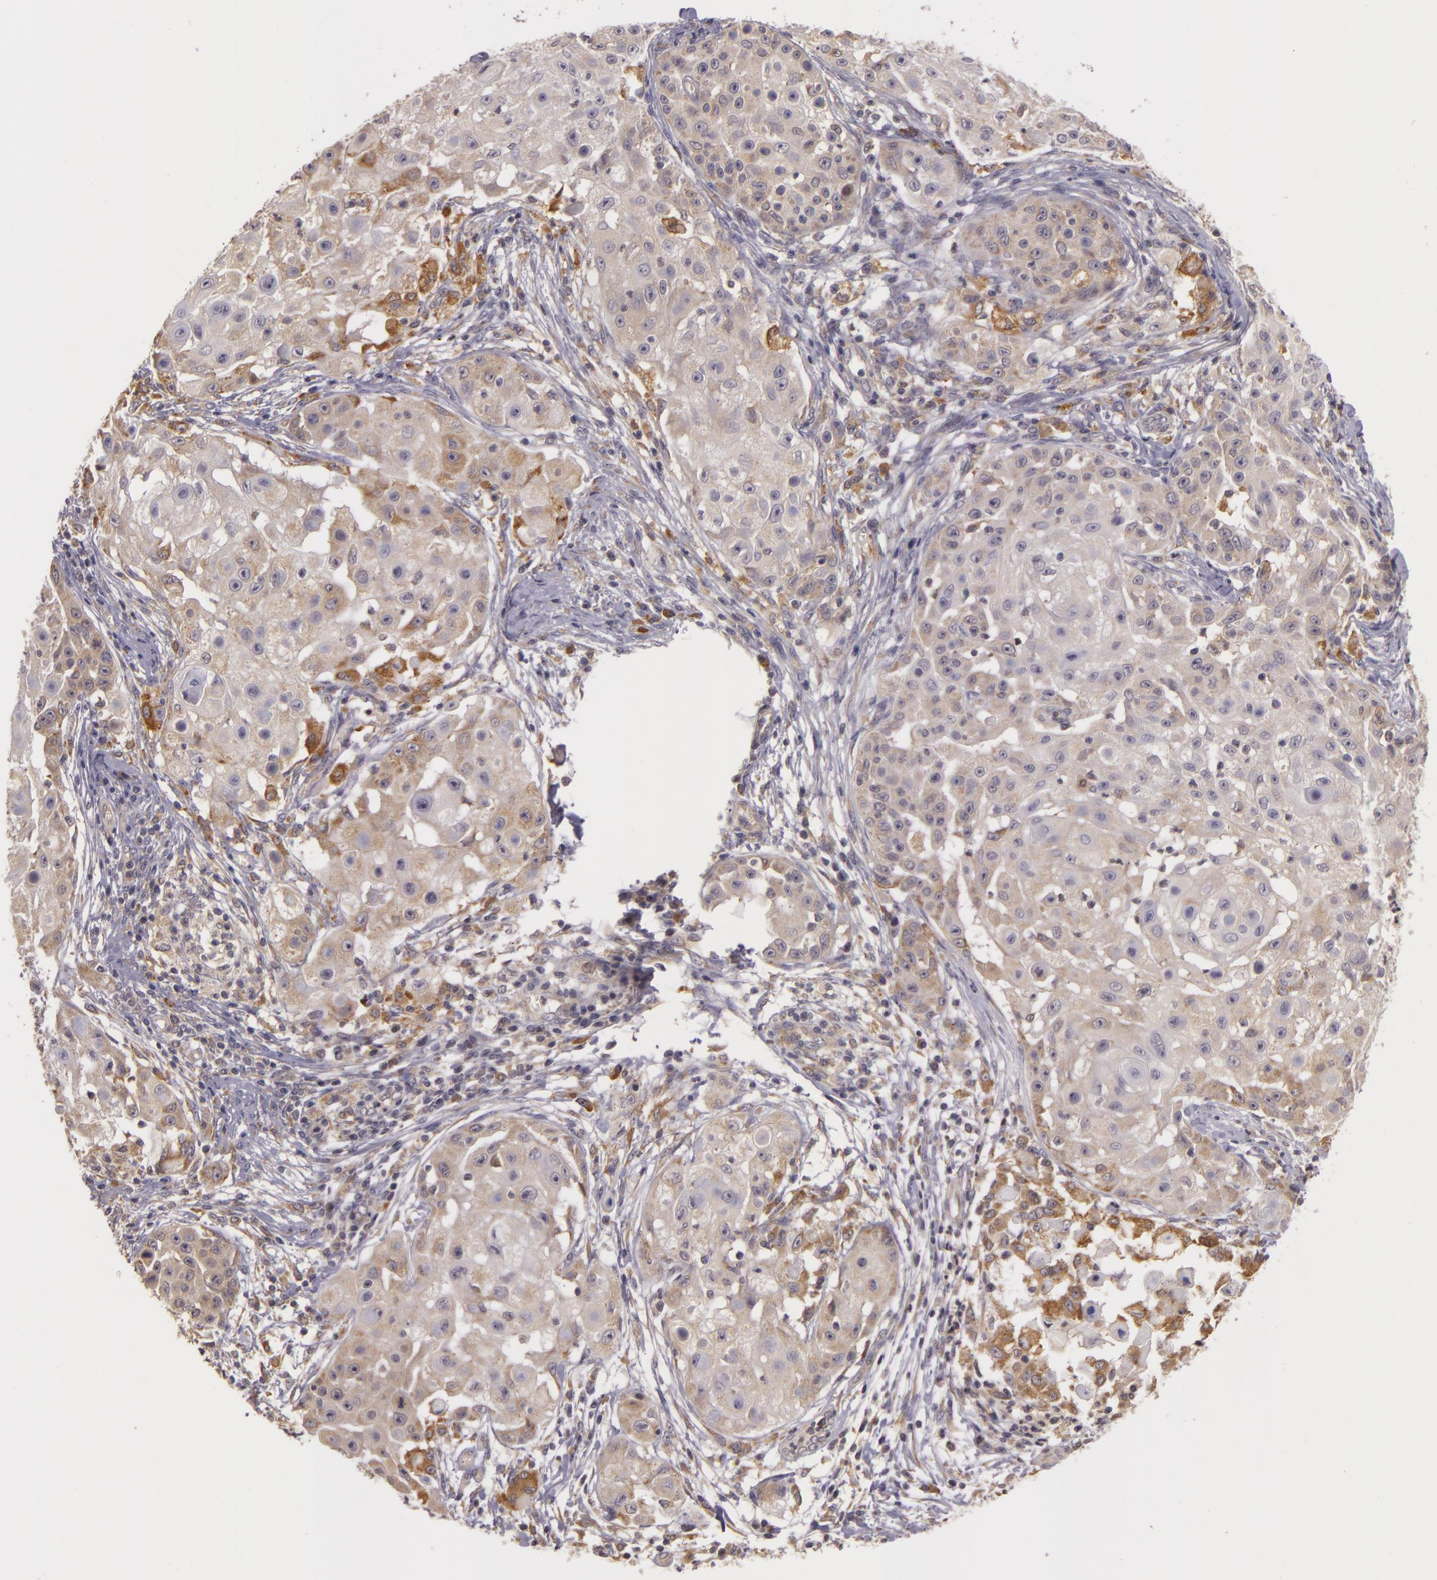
{"staining": {"intensity": "weak", "quantity": "<25%", "location": "cytoplasmic/membranous"}, "tissue": "skin cancer", "cell_type": "Tumor cells", "image_type": "cancer", "snomed": [{"axis": "morphology", "description": "Squamous cell carcinoma, NOS"}, {"axis": "topography", "description": "Skin"}], "caption": "Tumor cells show no significant protein expression in skin squamous cell carcinoma.", "gene": "PPP1R3F", "patient": {"sex": "female", "age": 57}}